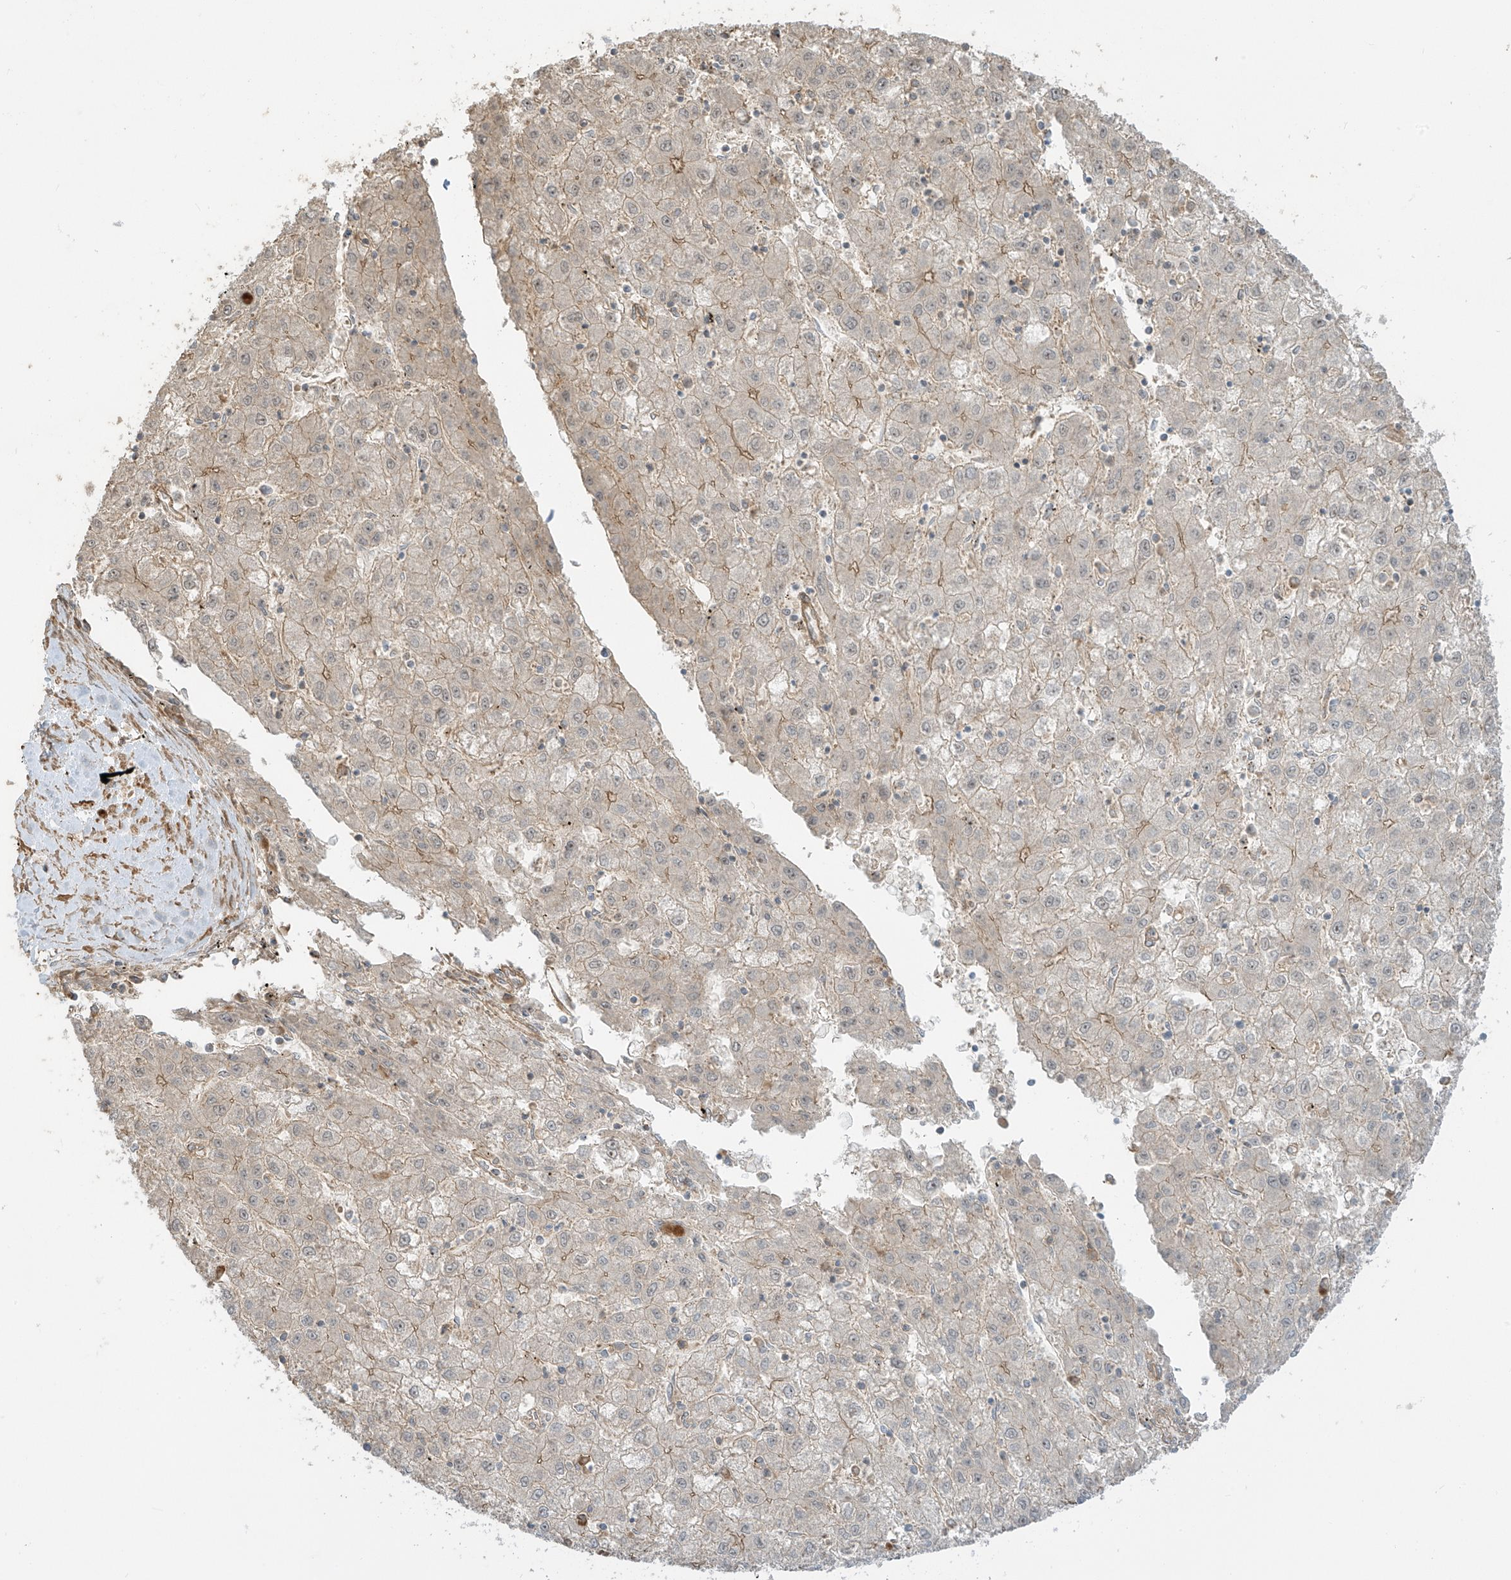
{"staining": {"intensity": "weak", "quantity": "<25%", "location": "cytoplasmic/membranous"}, "tissue": "liver cancer", "cell_type": "Tumor cells", "image_type": "cancer", "snomed": [{"axis": "morphology", "description": "Carcinoma, Hepatocellular, NOS"}, {"axis": "topography", "description": "Liver"}], "caption": "This is an IHC image of human liver hepatocellular carcinoma. There is no expression in tumor cells.", "gene": "ENTR1", "patient": {"sex": "male", "age": 72}}